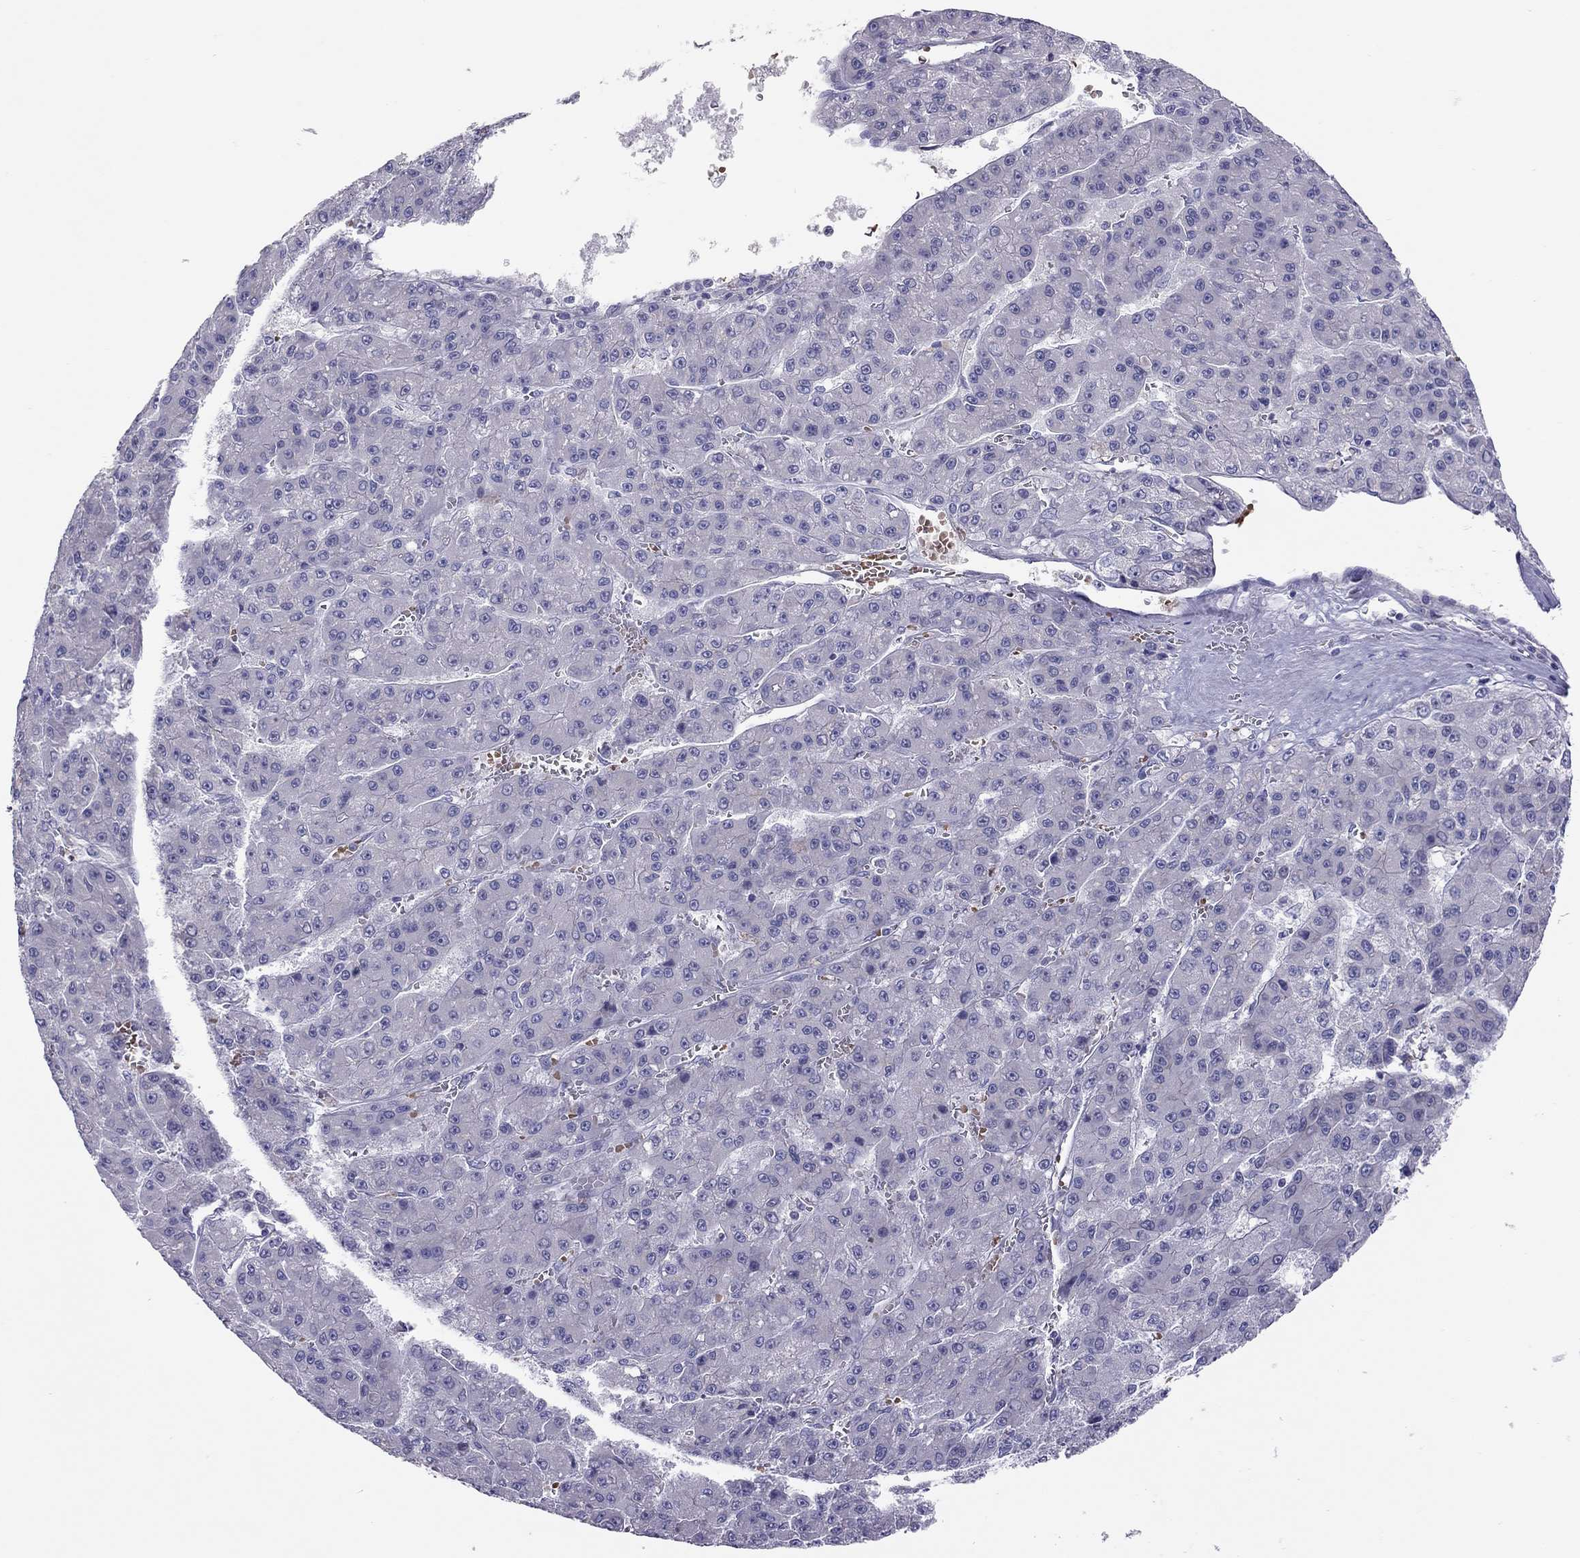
{"staining": {"intensity": "negative", "quantity": "none", "location": "none"}, "tissue": "liver cancer", "cell_type": "Tumor cells", "image_type": "cancer", "snomed": [{"axis": "morphology", "description": "Carcinoma, Hepatocellular, NOS"}, {"axis": "topography", "description": "Liver"}], "caption": "Tumor cells show no significant protein positivity in liver cancer (hepatocellular carcinoma).", "gene": "FRMD1", "patient": {"sex": "male", "age": 70}}